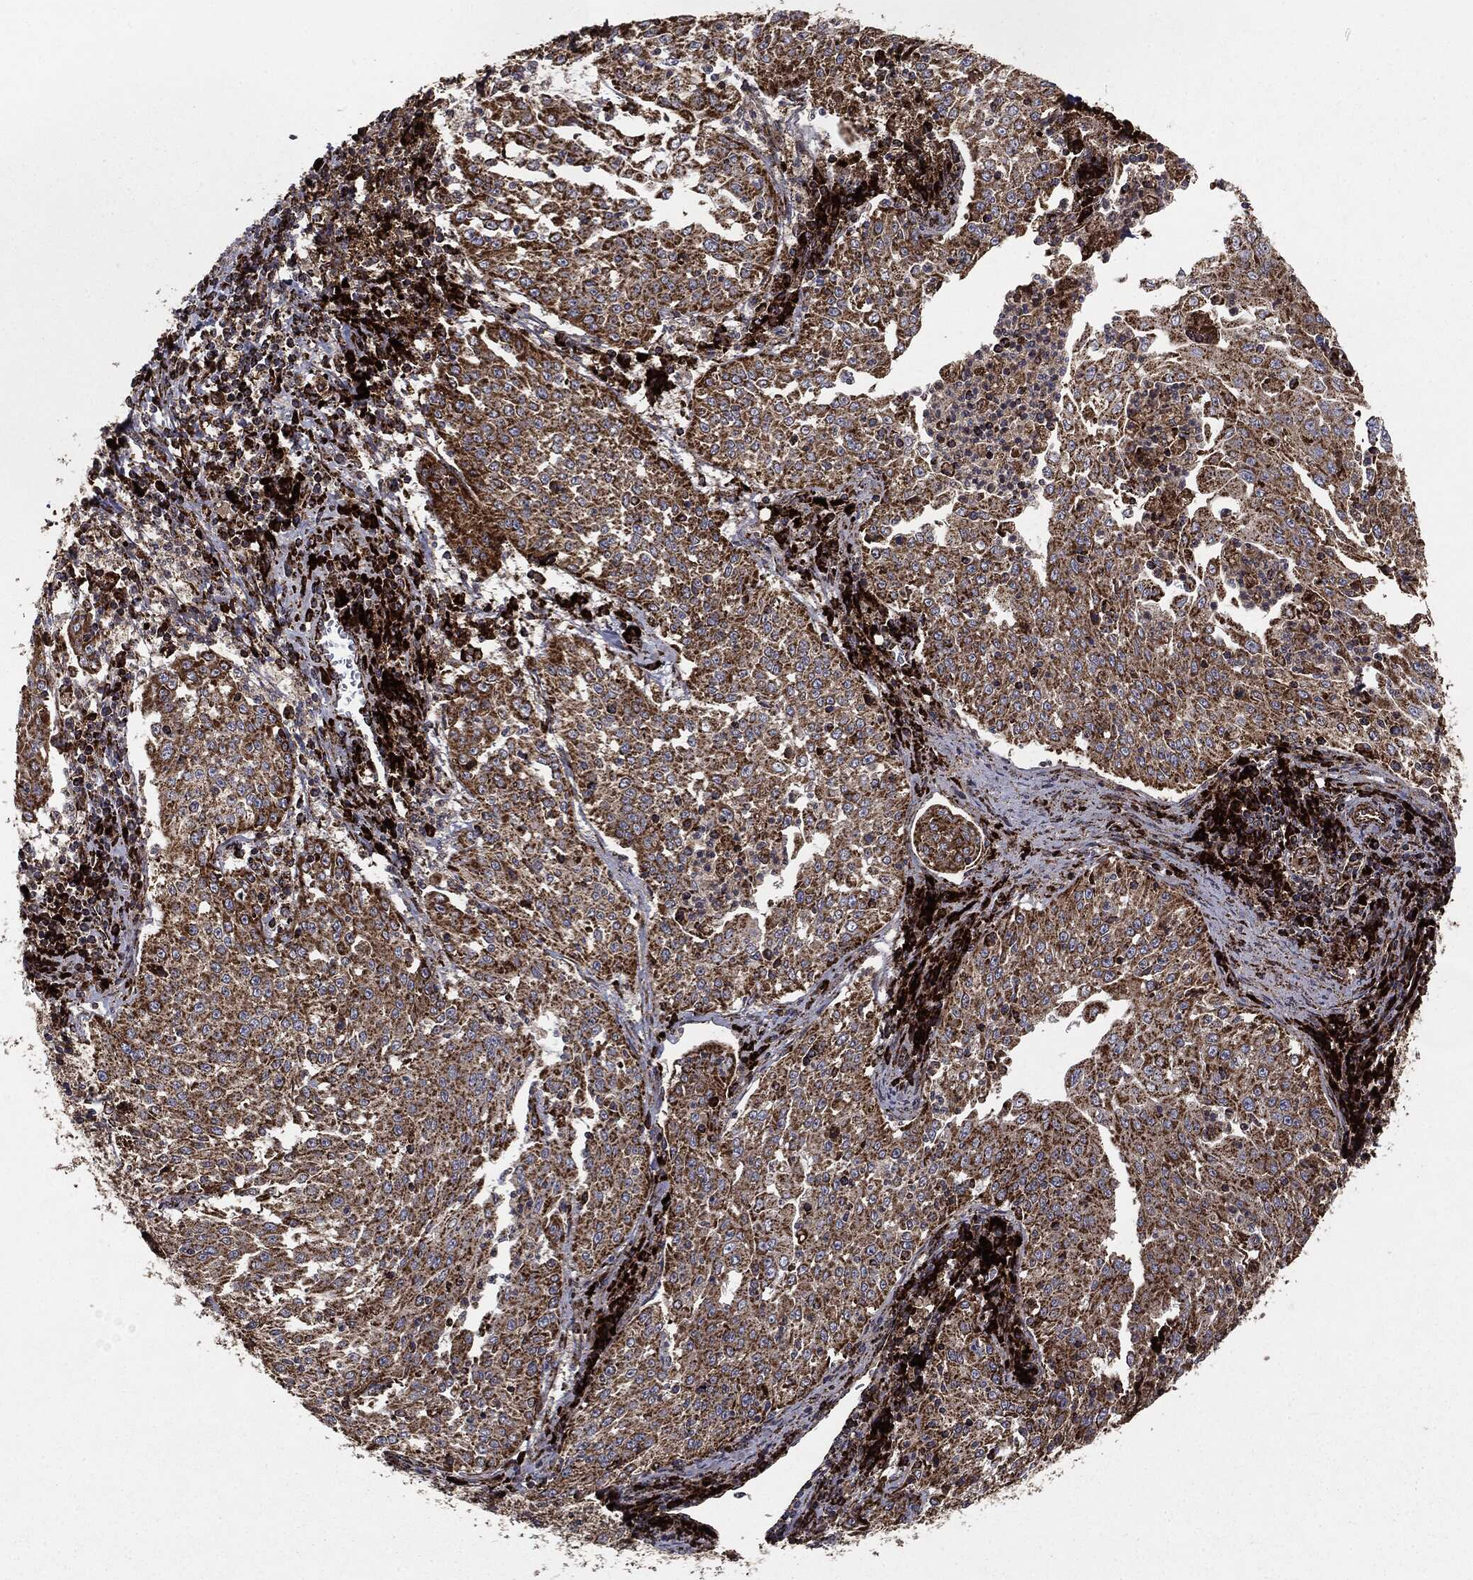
{"staining": {"intensity": "moderate", "quantity": ">75%", "location": "cytoplasmic/membranous"}, "tissue": "cervical cancer", "cell_type": "Tumor cells", "image_type": "cancer", "snomed": [{"axis": "morphology", "description": "Squamous cell carcinoma, NOS"}, {"axis": "topography", "description": "Cervix"}], "caption": "Human cervical squamous cell carcinoma stained with a protein marker displays moderate staining in tumor cells.", "gene": "MAP2K1", "patient": {"sex": "female", "age": 41}}